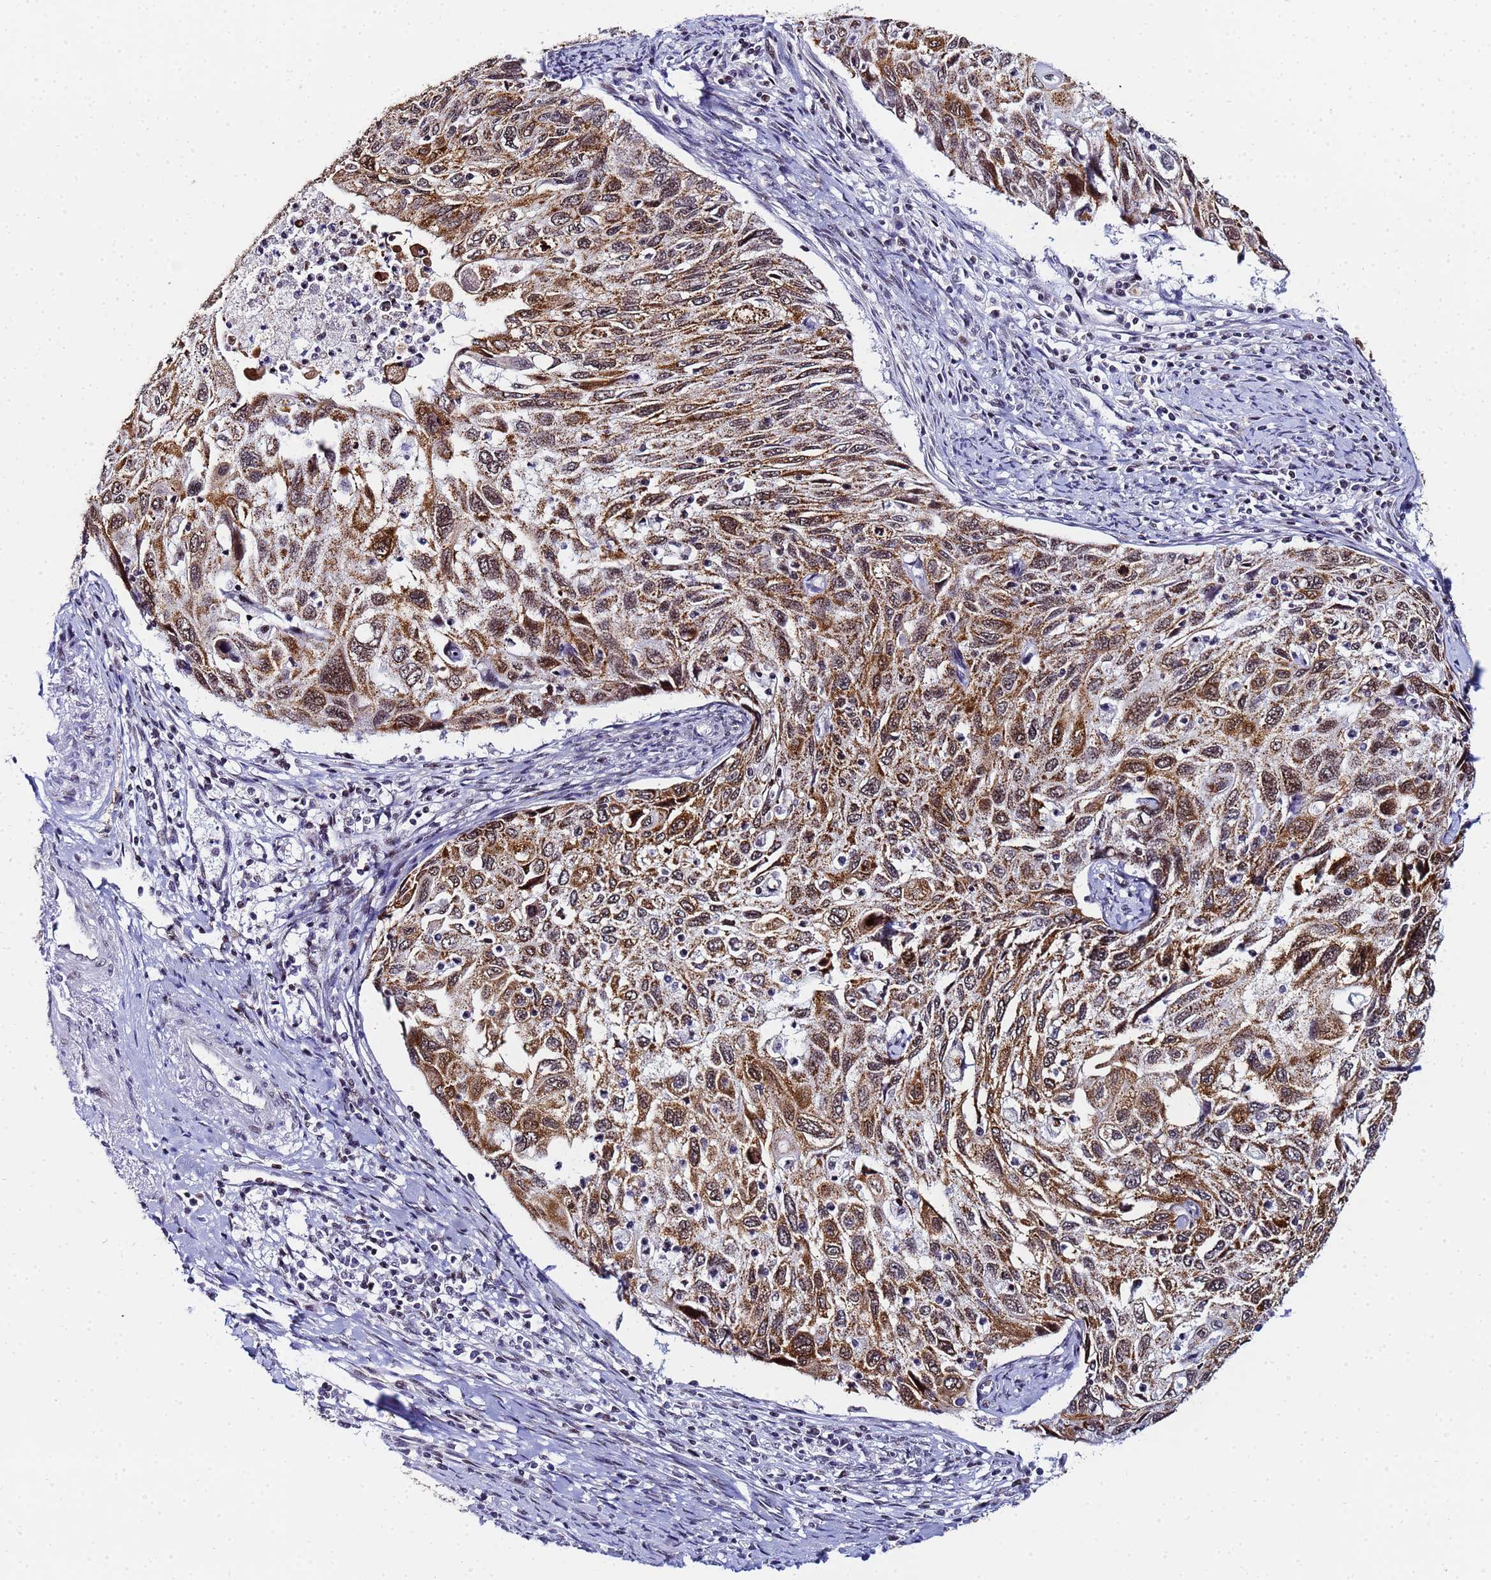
{"staining": {"intensity": "moderate", "quantity": ">75%", "location": "cytoplasmic/membranous"}, "tissue": "cervical cancer", "cell_type": "Tumor cells", "image_type": "cancer", "snomed": [{"axis": "morphology", "description": "Squamous cell carcinoma, NOS"}, {"axis": "topography", "description": "Cervix"}], "caption": "Moderate cytoplasmic/membranous protein positivity is identified in about >75% of tumor cells in cervical cancer.", "gene": "CKMT1A", "patient": {"sex": "female", "age": 70}}